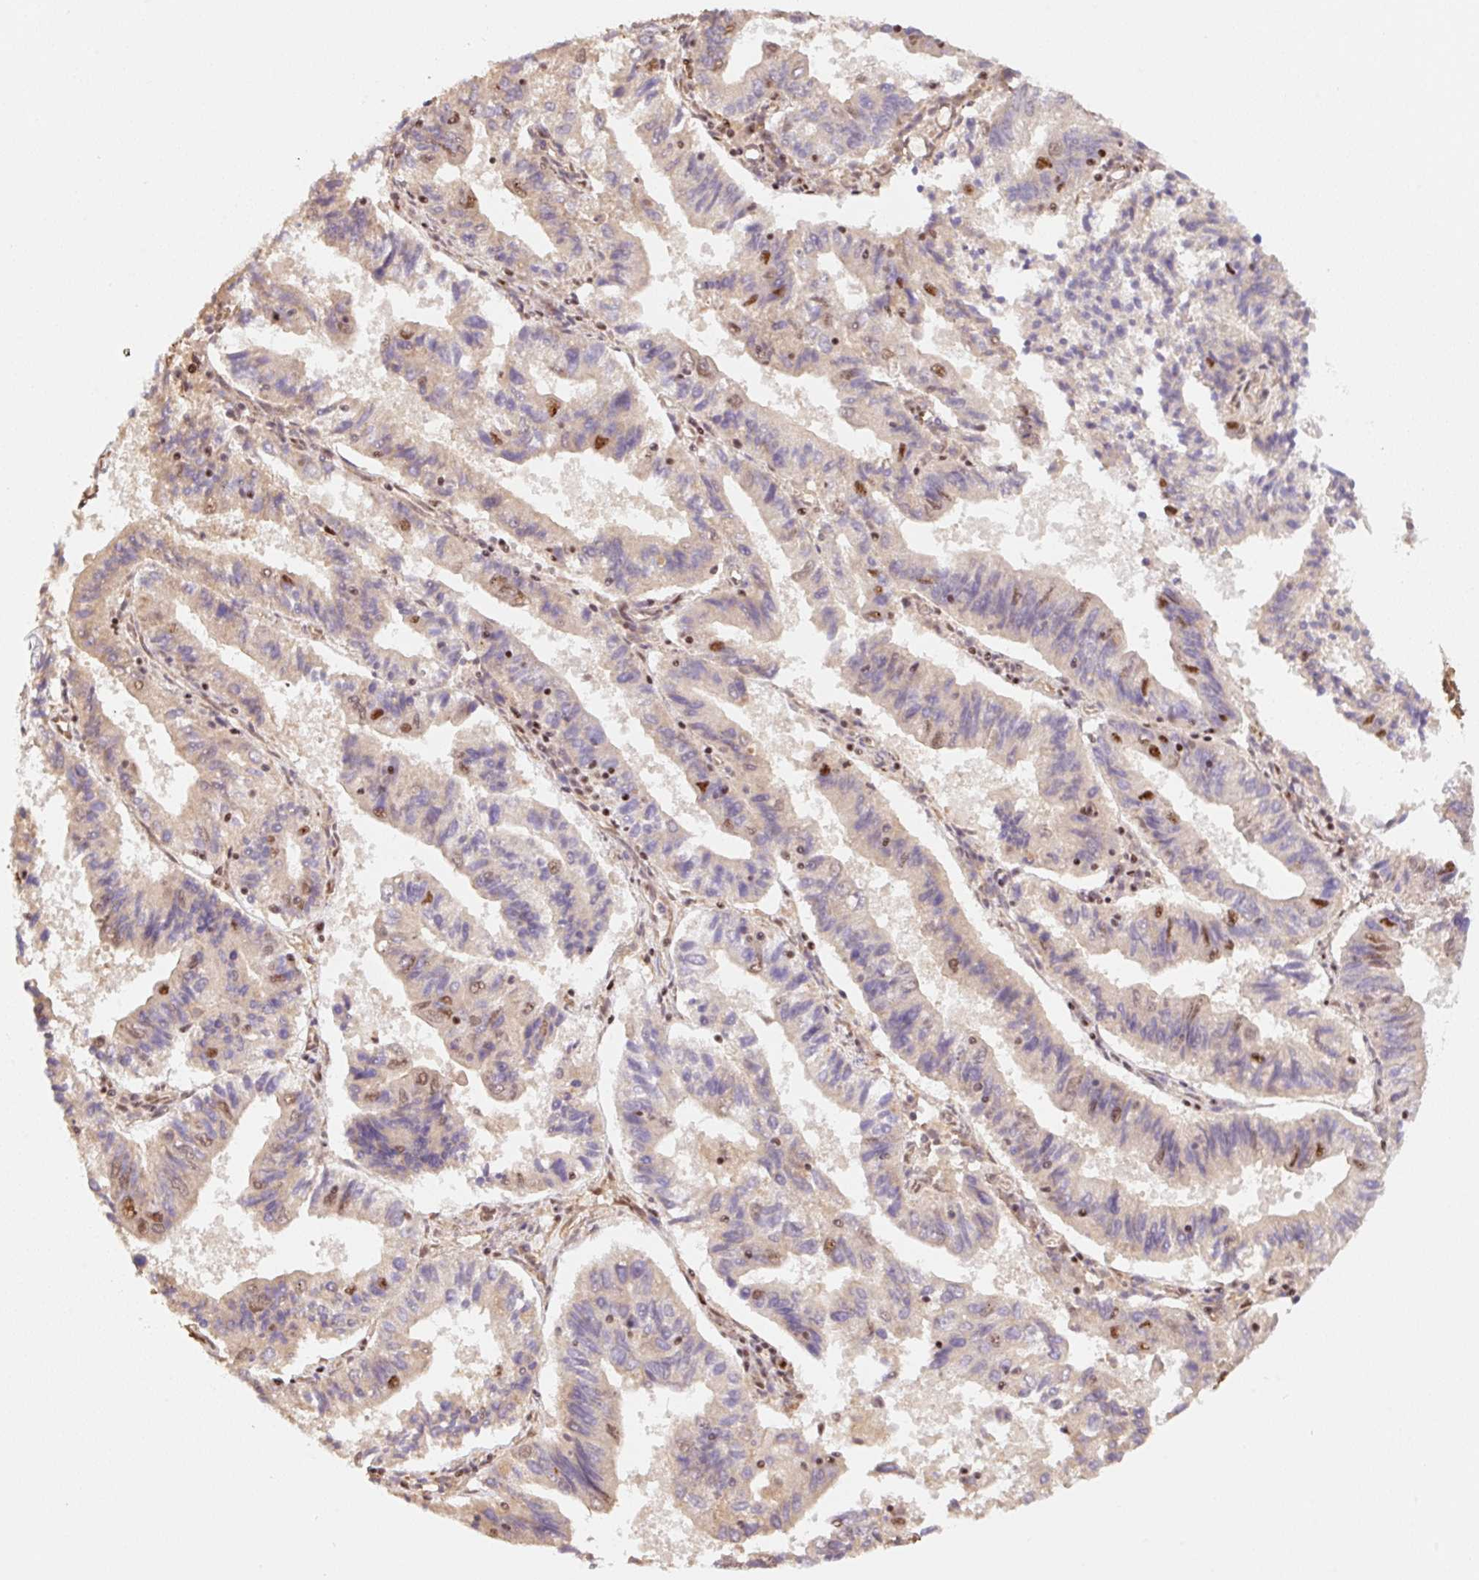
{"staining": {"intensity": "moderate", "quantity": "<25%", "location": "nuclear"}, "tissue": "endometrial cancer", "cell_type": "Tumor cells", "image_type": "cancer", "snomed": [{"axis": "morphology", "description": "Adenocarcinoma, NOS"}, {"axis": "topography", "description": "Endometrium"}], "caption": "Endometrial cancer tissue displays moderate nuclear staining in about <25% of tumor cells, visualized by immunohistochemistry. Nuclei are stained in blue.", "gene": "INTS8", "patient": {"sex": "female", "age": 82}}